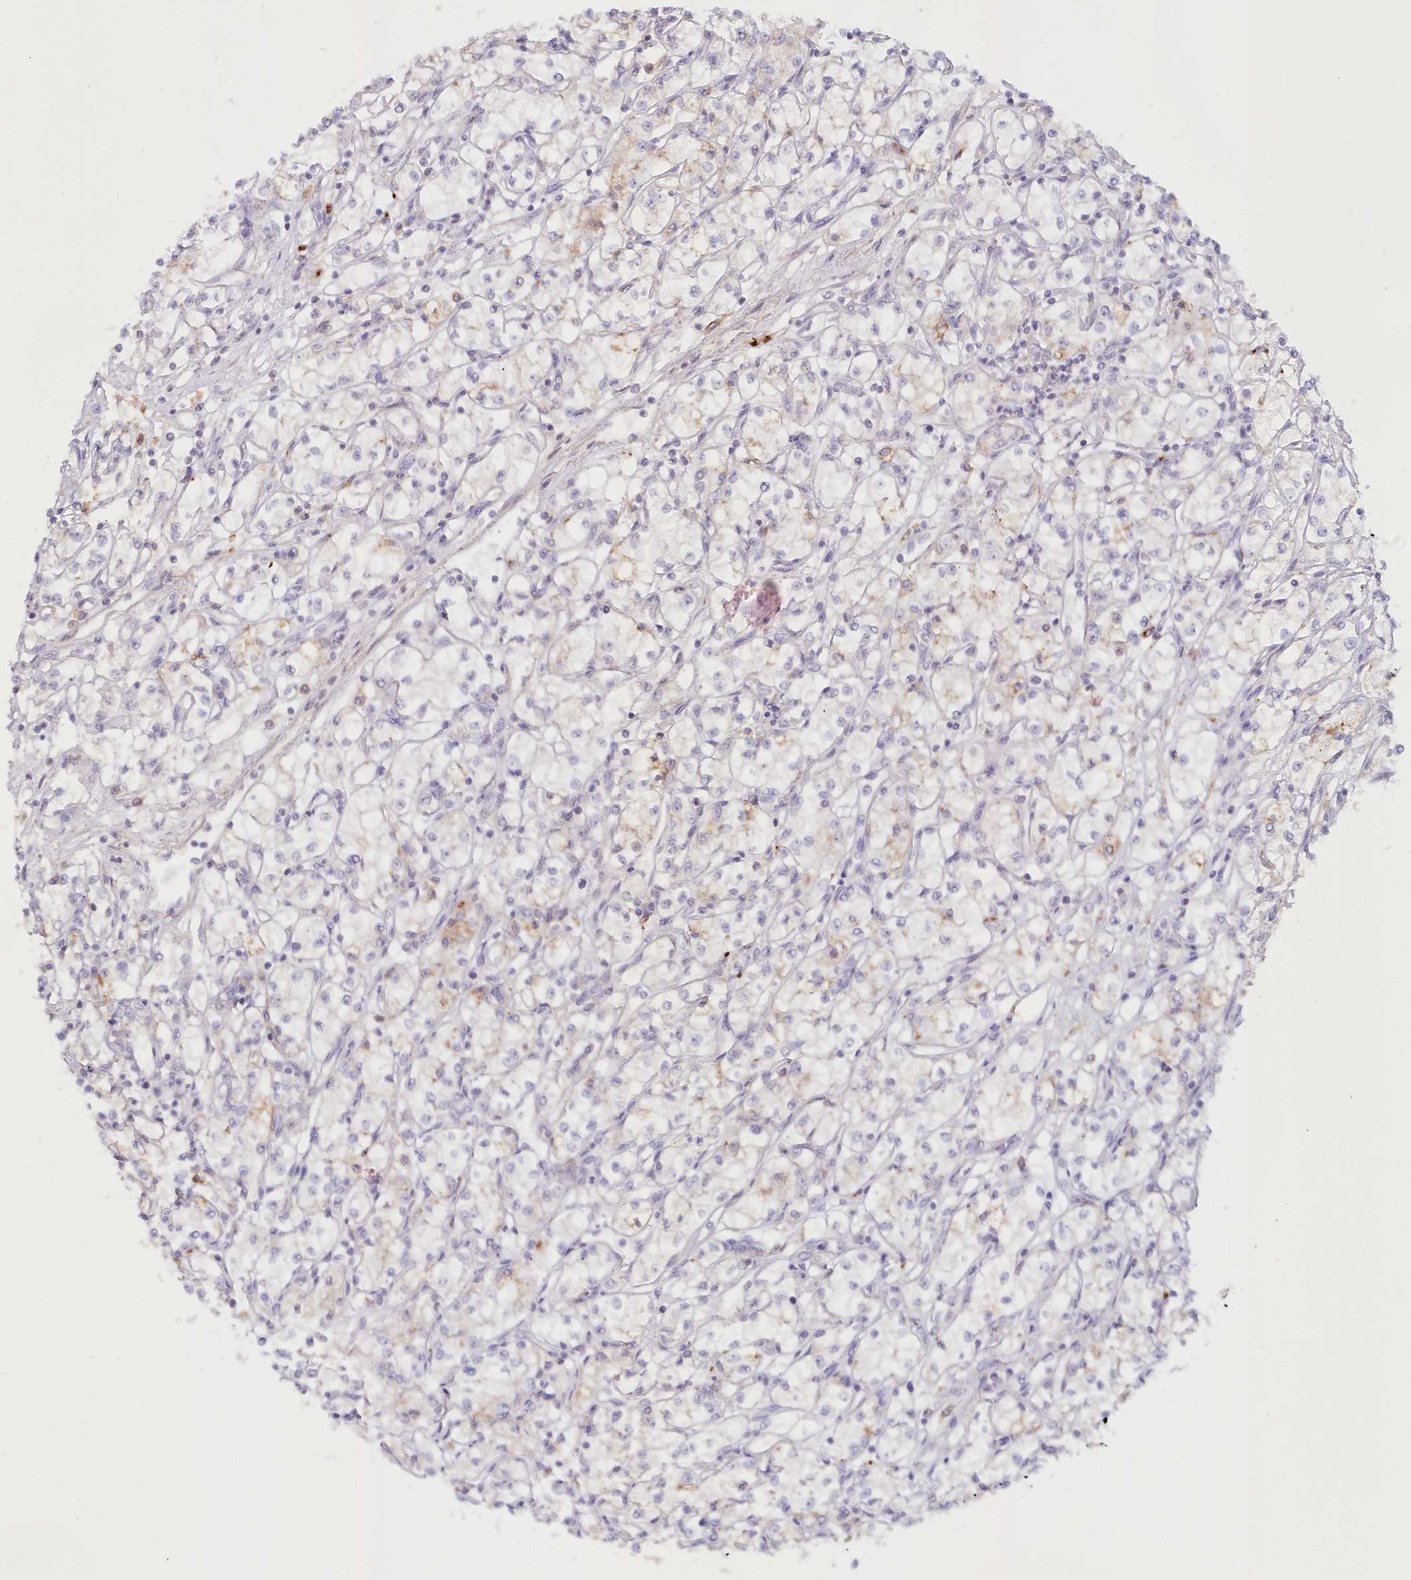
{"staining": {"intensity": "weak", "quantity": "<25%", "location": "cytoplasmic/membranous"}, "tissue": "renal cancer", "cell_type": "Tumor cells", "image_type": "cancer", "snomed": [{"axis": "morphology", "description": "Adenocarcinoma, NOS"}, {"axis": "topography", "description": "Kidney"}], "caption": "Micrograph shows no protein staining in tumor cells of renal adenocarcinoma tissue. (DAB IHC visualized using brightfield microscopy, high magnification).", "gene": "PSAPL1", "patient": {"sex": "male", "age": 59}}